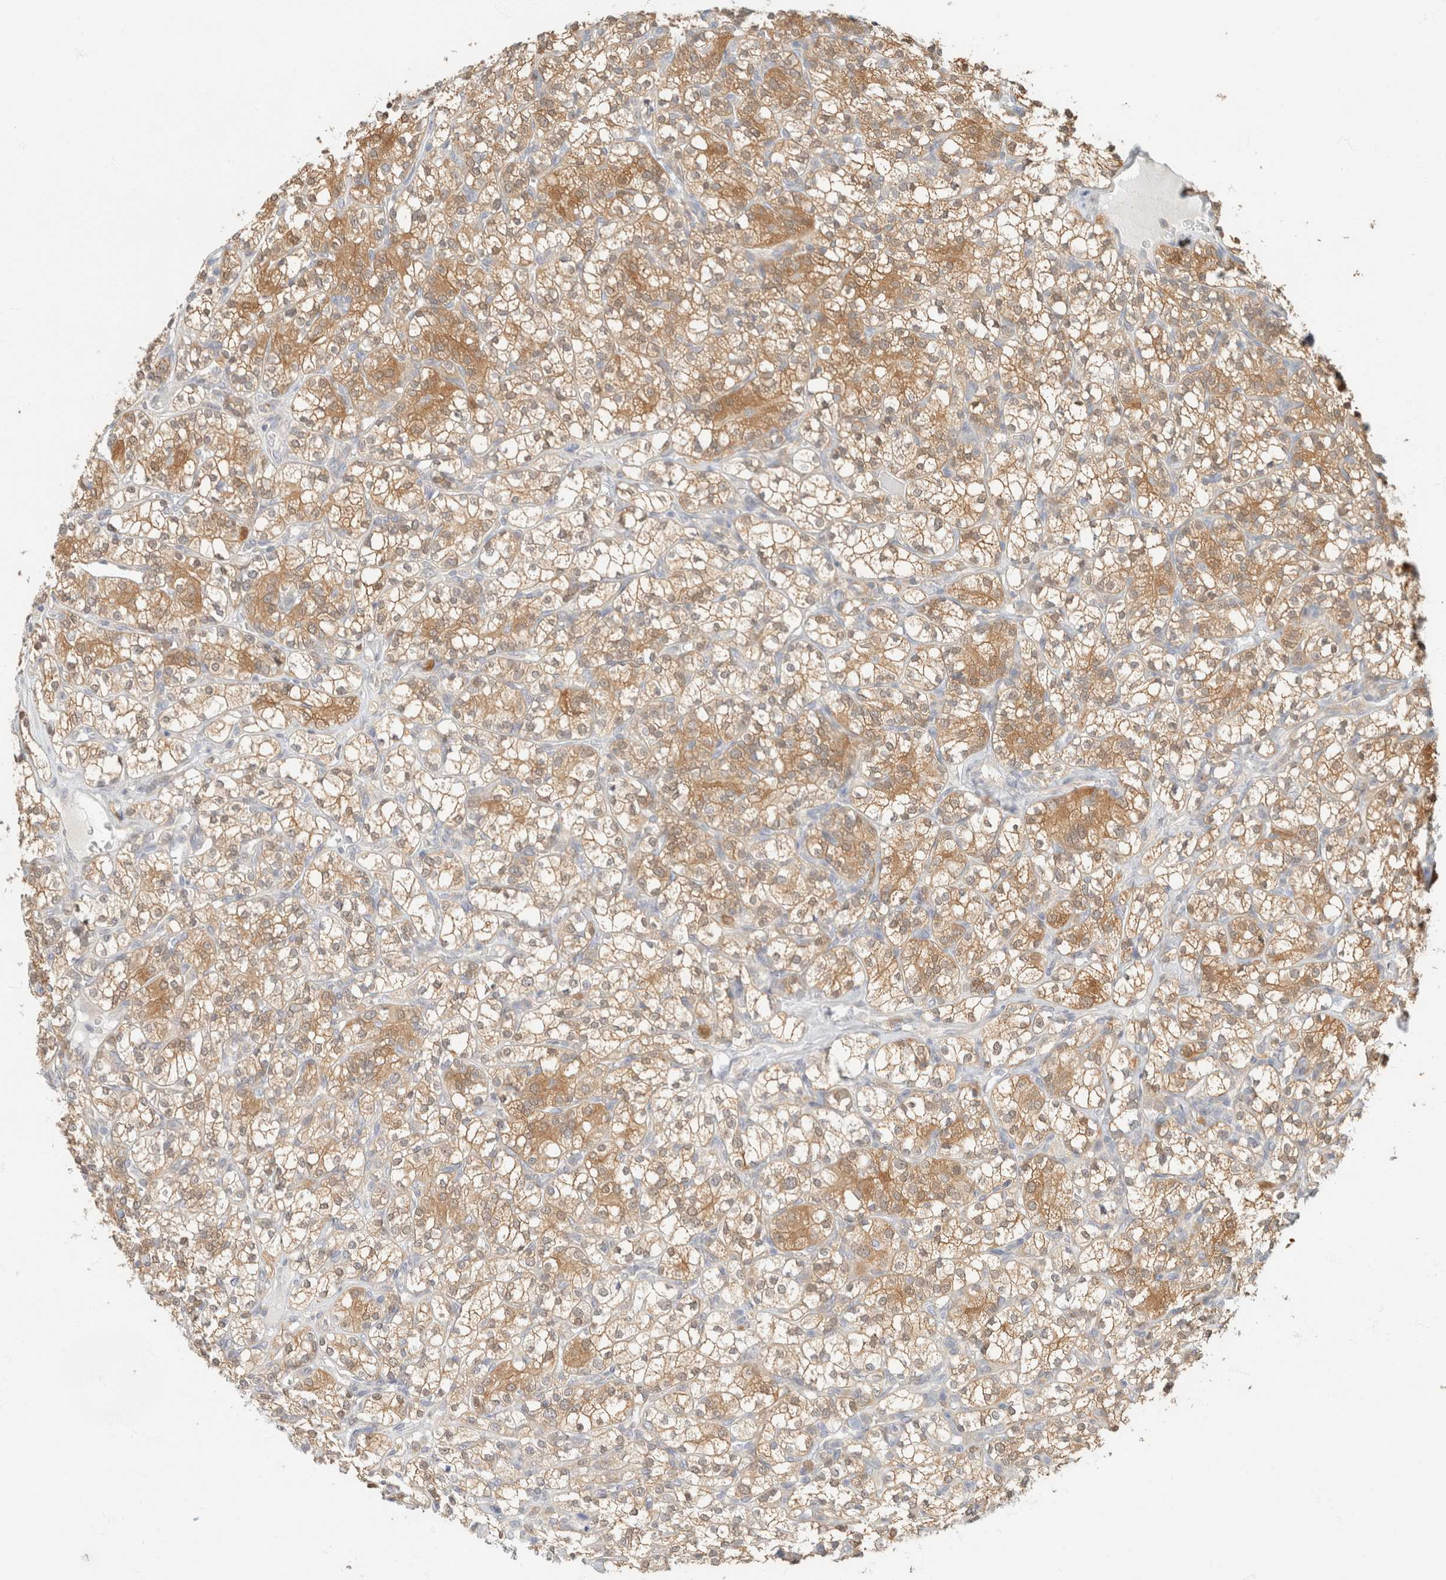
{"staining": {"intensity": "moderate", "quantity": ">75%", "location": "cytoplasmic/membranous"}, "tissue": "renal cancer", "cell_type": "Tumor cells", "image_type": "cancer", "snomed": [{"axis": "morphology", "description": "Adenocarcinoma, NOS"}, {"axis": "topography", "description": "Kidney"}], "caption": "Tumor cells display medium levels of moderate cytoplasmic/membranous expression in about >75% of cells in adenocarcinoma (renal). The protein of interest is shown in brown color, while the nuclei are stained blue.", "gene": "GPI", "patient": {"sex": "male", "age": 77}}